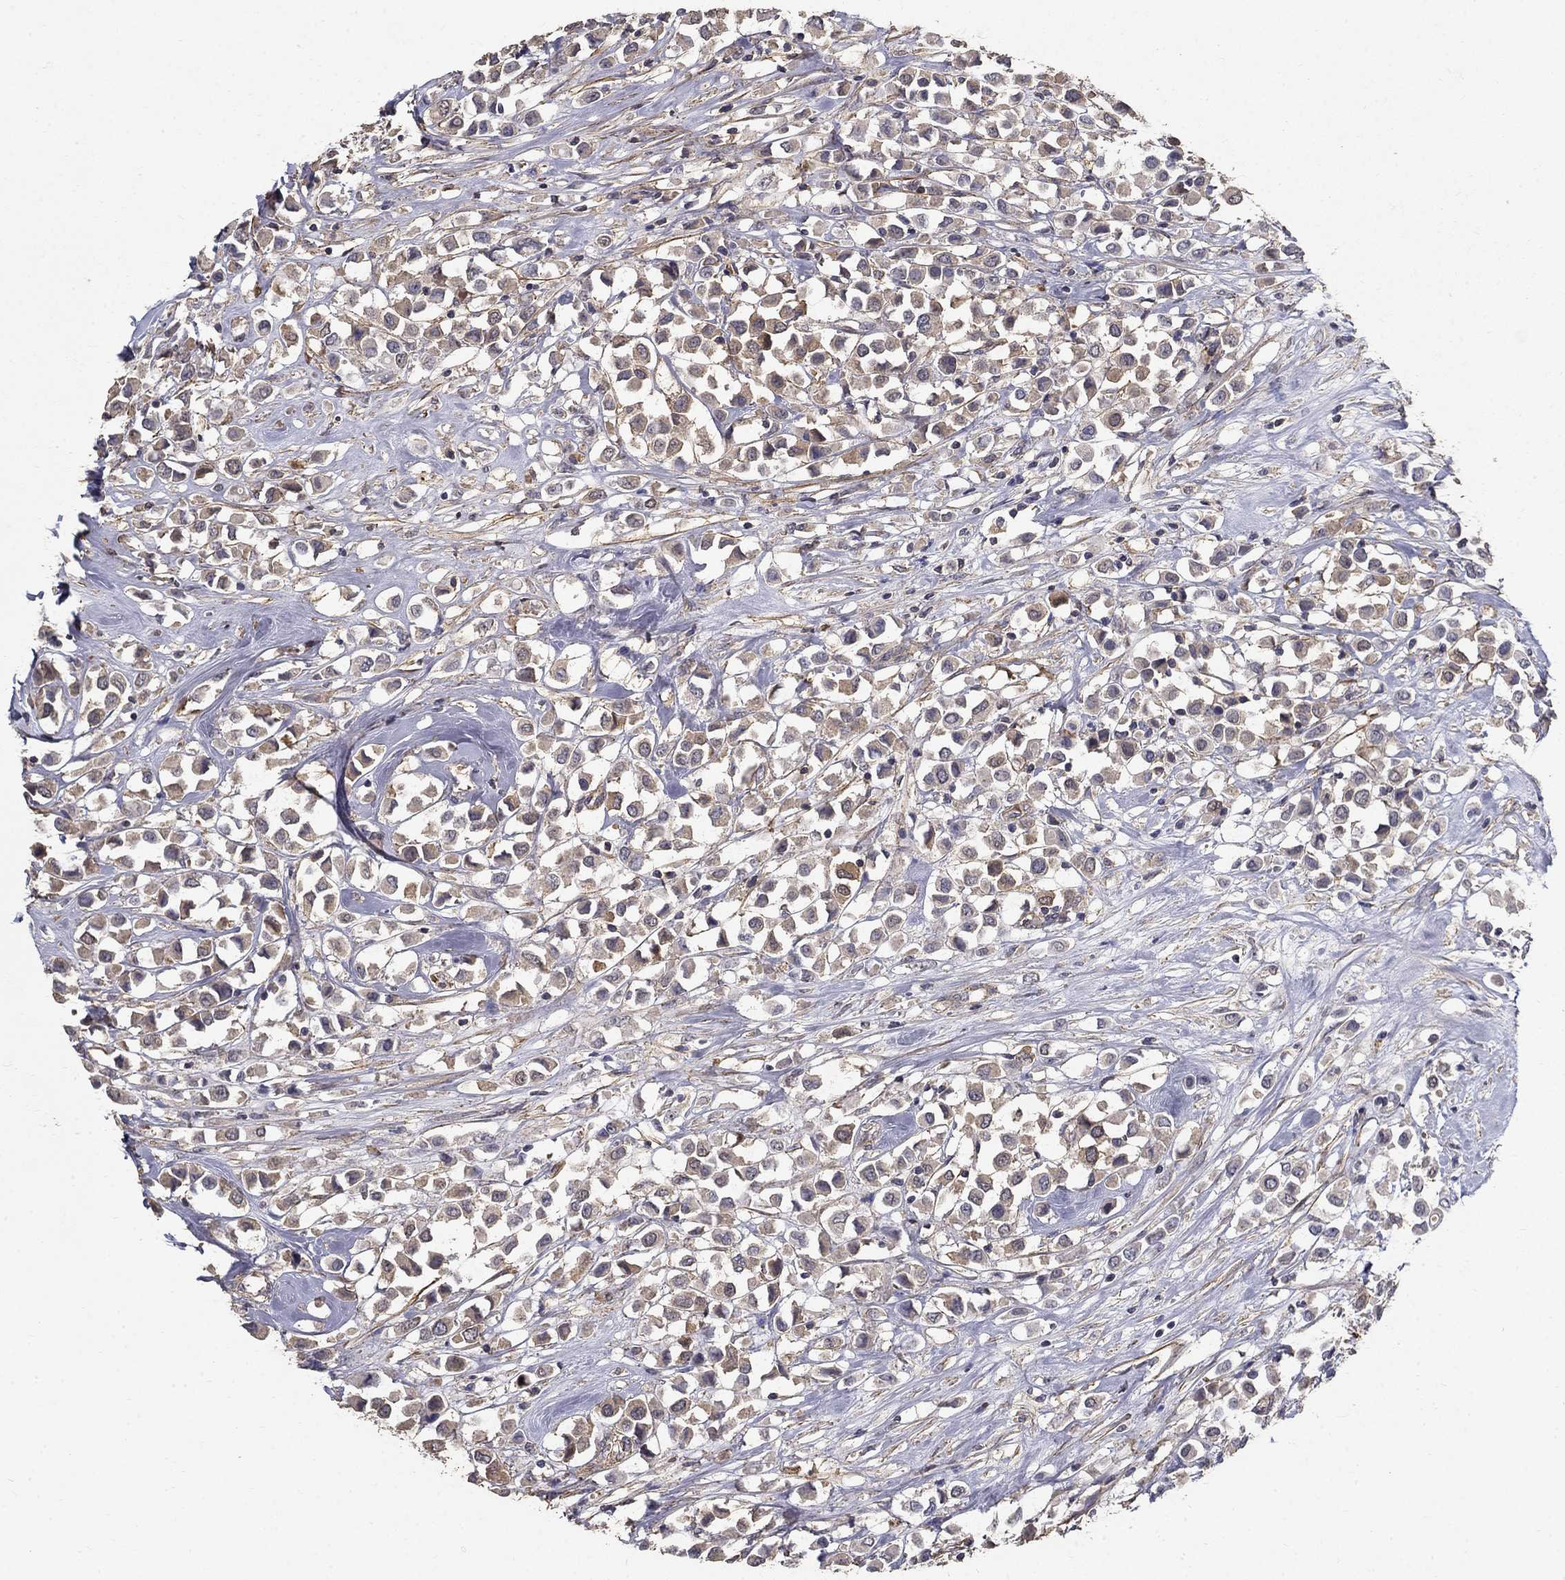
{"staining": {"intensity": "weak", "quantity": ">75%", "location": "cytoplasmic/membranous"}, "tissue": "breast cancer", "cell_type": "Tumor cells", "image_type": "cancer", "snomed": [{"axis": "morphology", "description": "Duct carcinoma"}, {"axis": "topography", "description": "Breast"}], "caption": "Weak cytoplasmic/membranous protein staining is appreciated in about >75% of tumor cells in breast cancer (infiltrating ductal carcinoma).", "gene": "MPP2", "patient": {"sex": "female", "age": 61}}